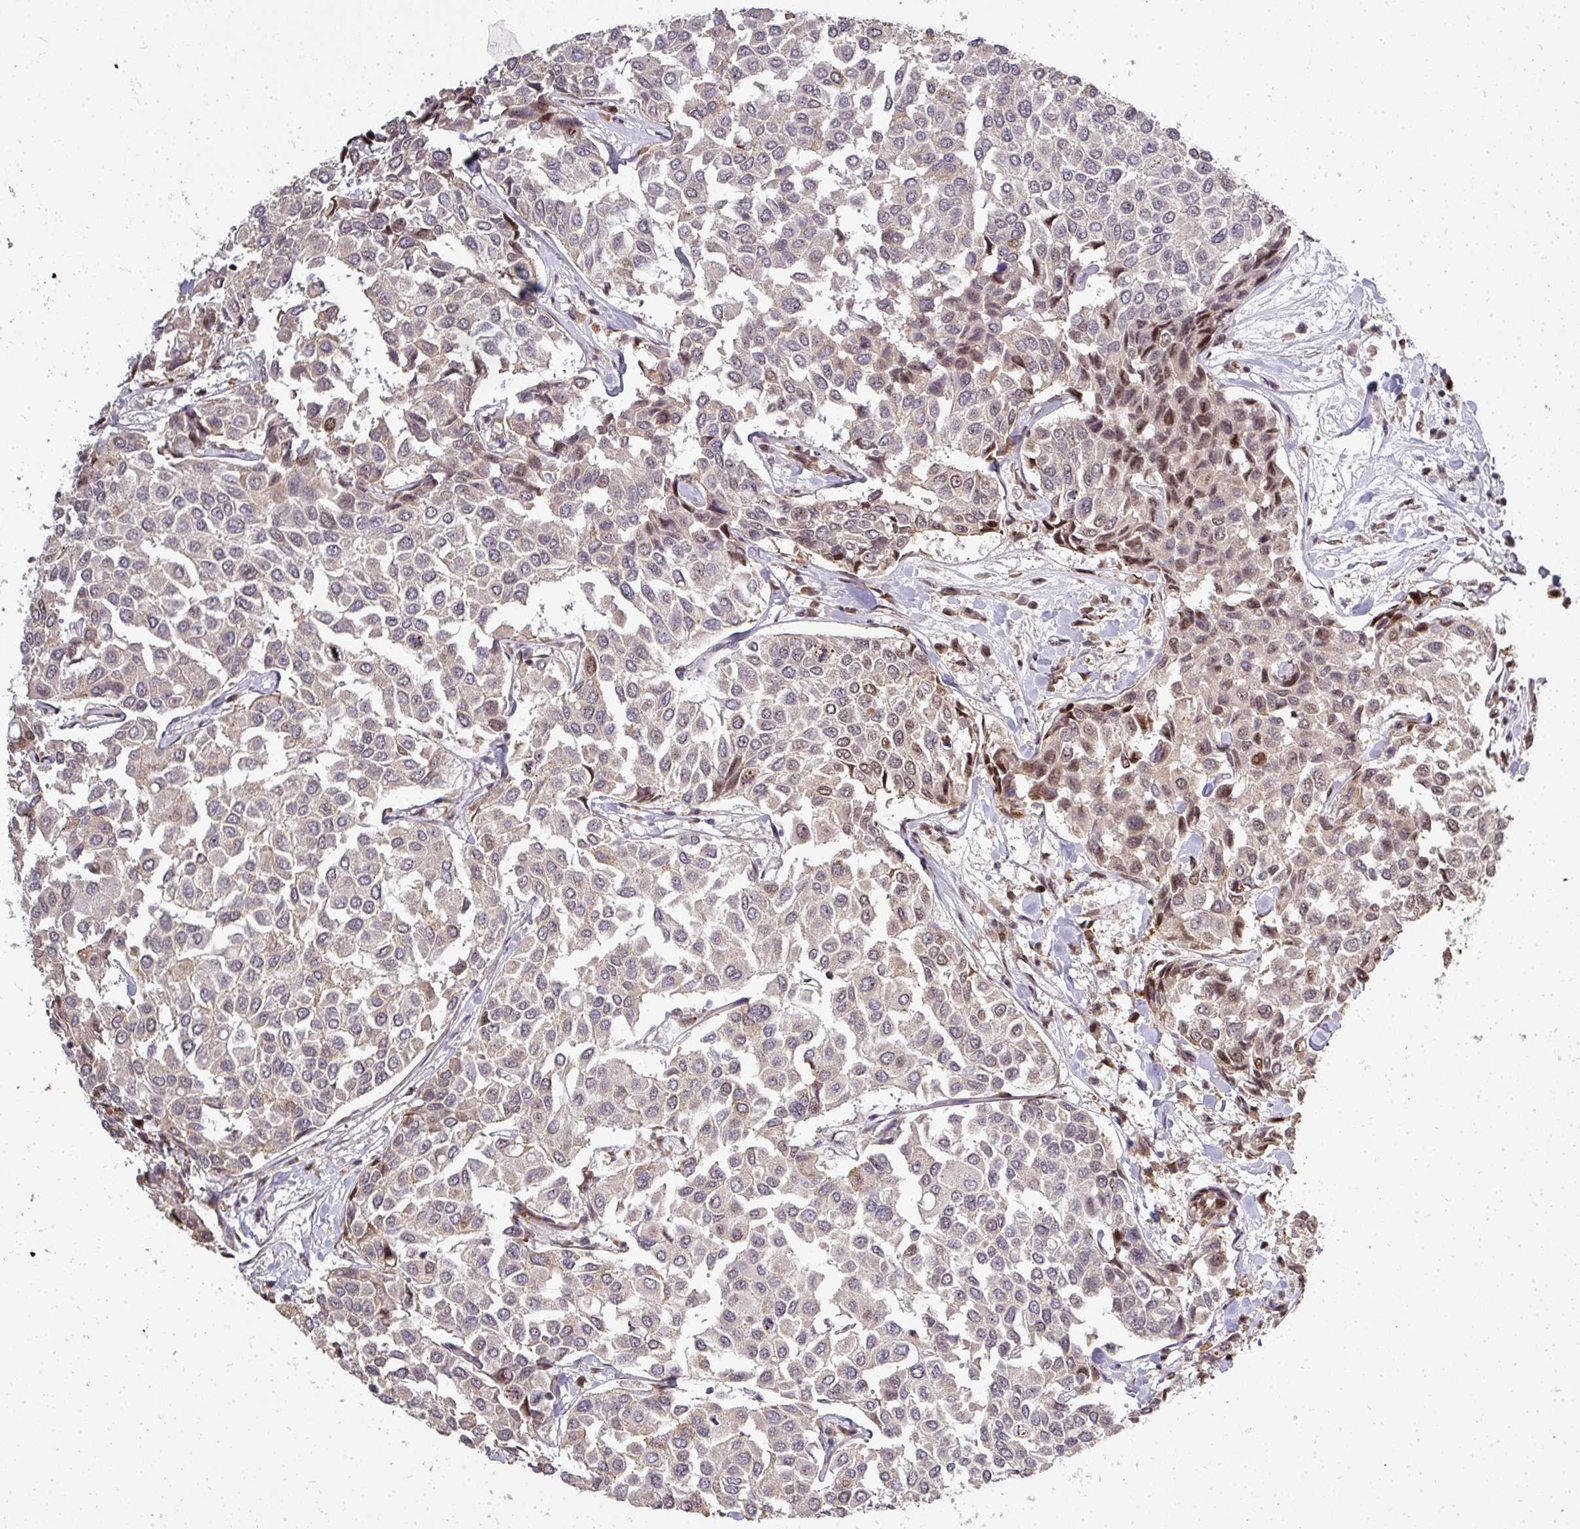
{"staining": {"intensity": "weak", "quantity": "25%-75%", "location": "cytoplasmic/membranous,nuclear"}, "tissue": "breast cancer", "cell_type": "Tumor cells", "image_type": "cancer", "snomed": [{"axis": "morphology", "description": "Duct carcinoma"}, {"axis": "topography", "description": "Breast"}], "caption": "This micrograph exhibits breast intraductal carcinoma stained with immunohistochemistry to label a protein in brown. The cytoplasmic/membranous and nuclear of tumor cells show weak positivity for the protein. Nuclei are counter-stained blue.", "gene": "PATZ1", "patient": {"sex": "female", "age": 55}}